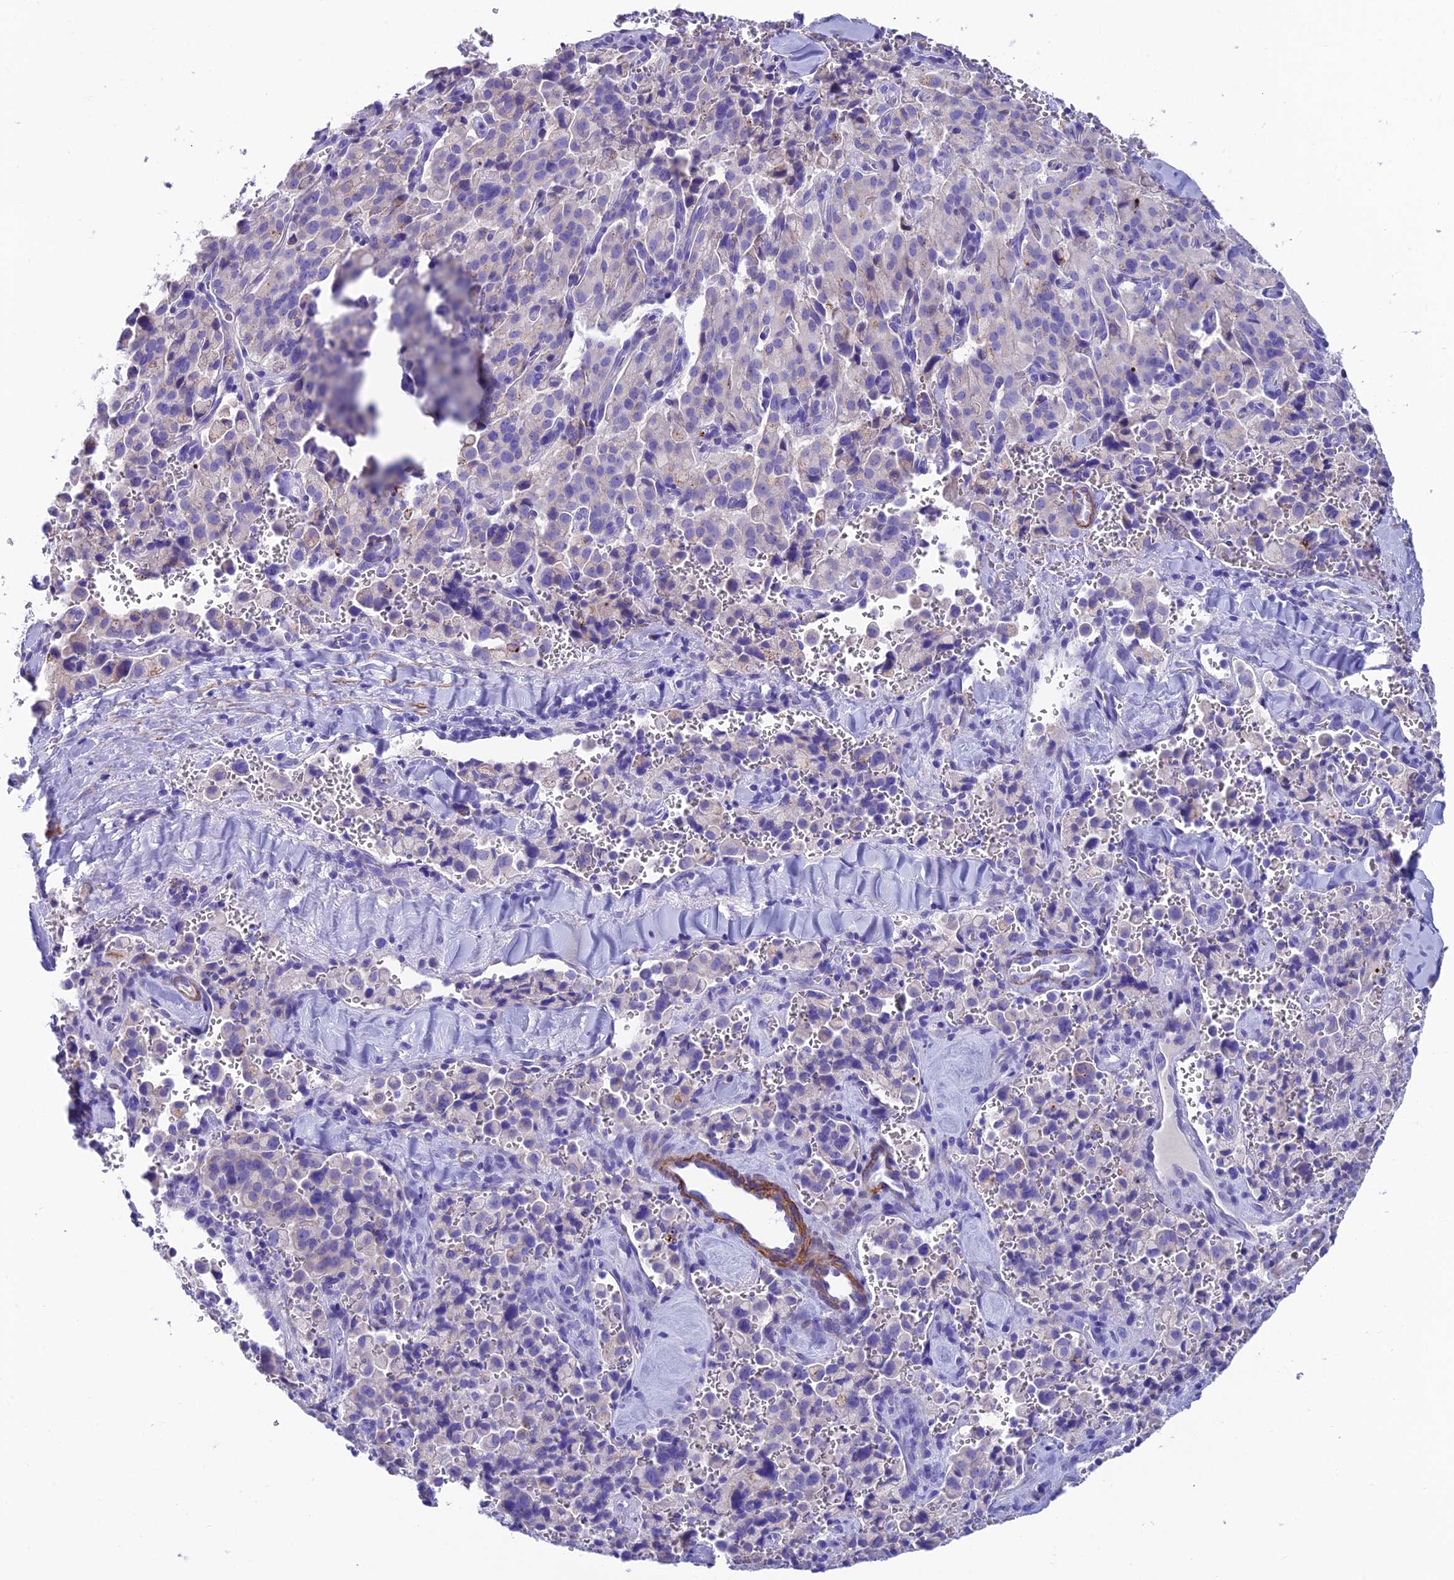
{"staining": {"intensity": "negative", "quantity": "none", "location": "none"}, "tissue": "pancreatic cancer", "cell_type": "Tumor cells", "image_type": "cancer", "snomed": [{"axis": "morphology", "description": "Adenocarcinoma, NOS"}, {"axis": "topography", "description": "Pancreas"}], "caption": "Immunohistochemistry (IHC) of human pancreatic adenocarcinoma shows no staining in tumor cells.", "gene": "GNG11", "patient": {"sex": "male", "age": 65}}